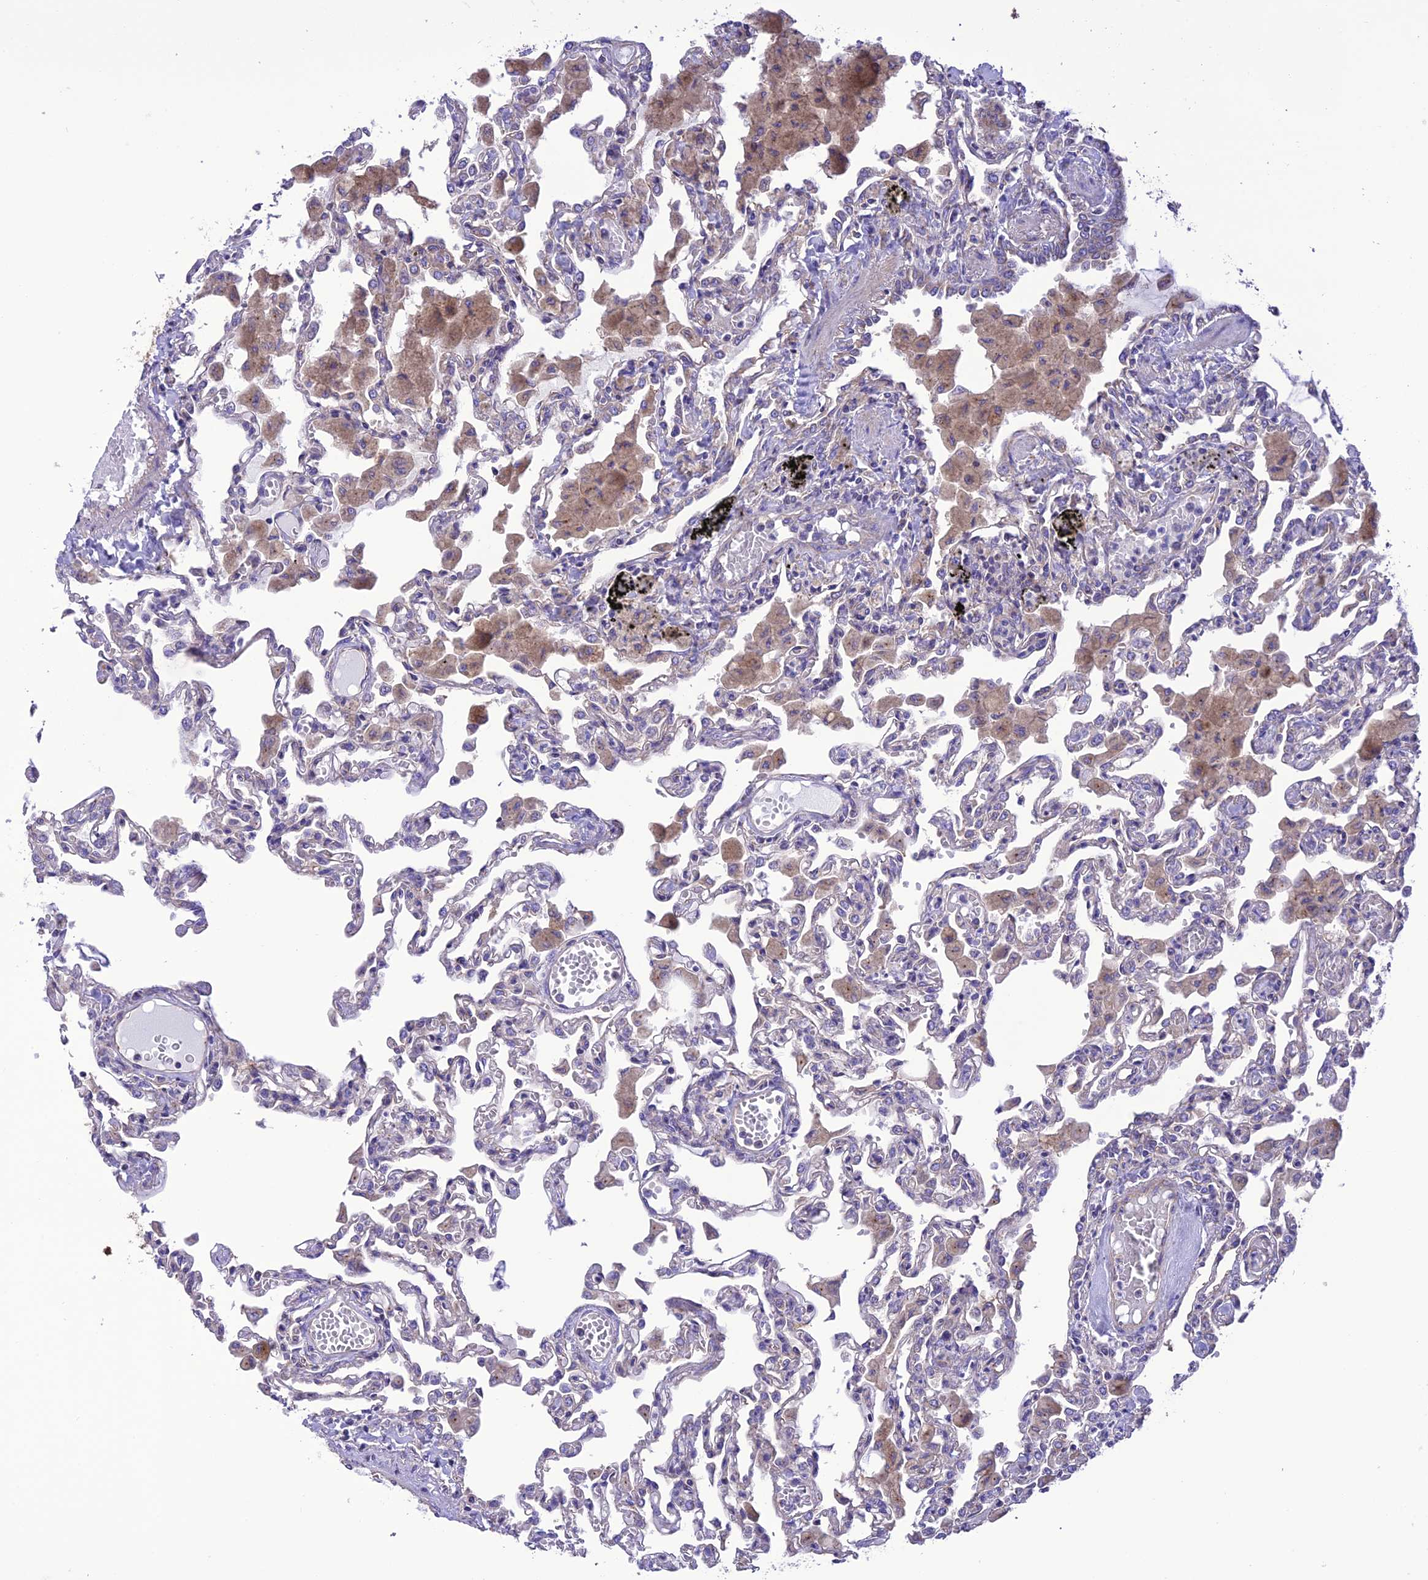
{"staining": {"intensity": "weak", "quantity": "<25%", "location": "cytoplasmic/membranous"}, "tissue": "lung", "cell_type": "Alveolar cells", "image_type": "normal", "snomed": [{"axis": "morphology", "description": "Normal tissue, NOS"}, {"axis": "topography", "description": "Bronchus"}, {"axis": "topography", "description": "Lung"}], "caption": "This is an IHC histopathology image of normal human lung. There is no staining in alveolar cells.", "gene": "MAP3K12", "patient": {"sex": "female", "age": 49}}